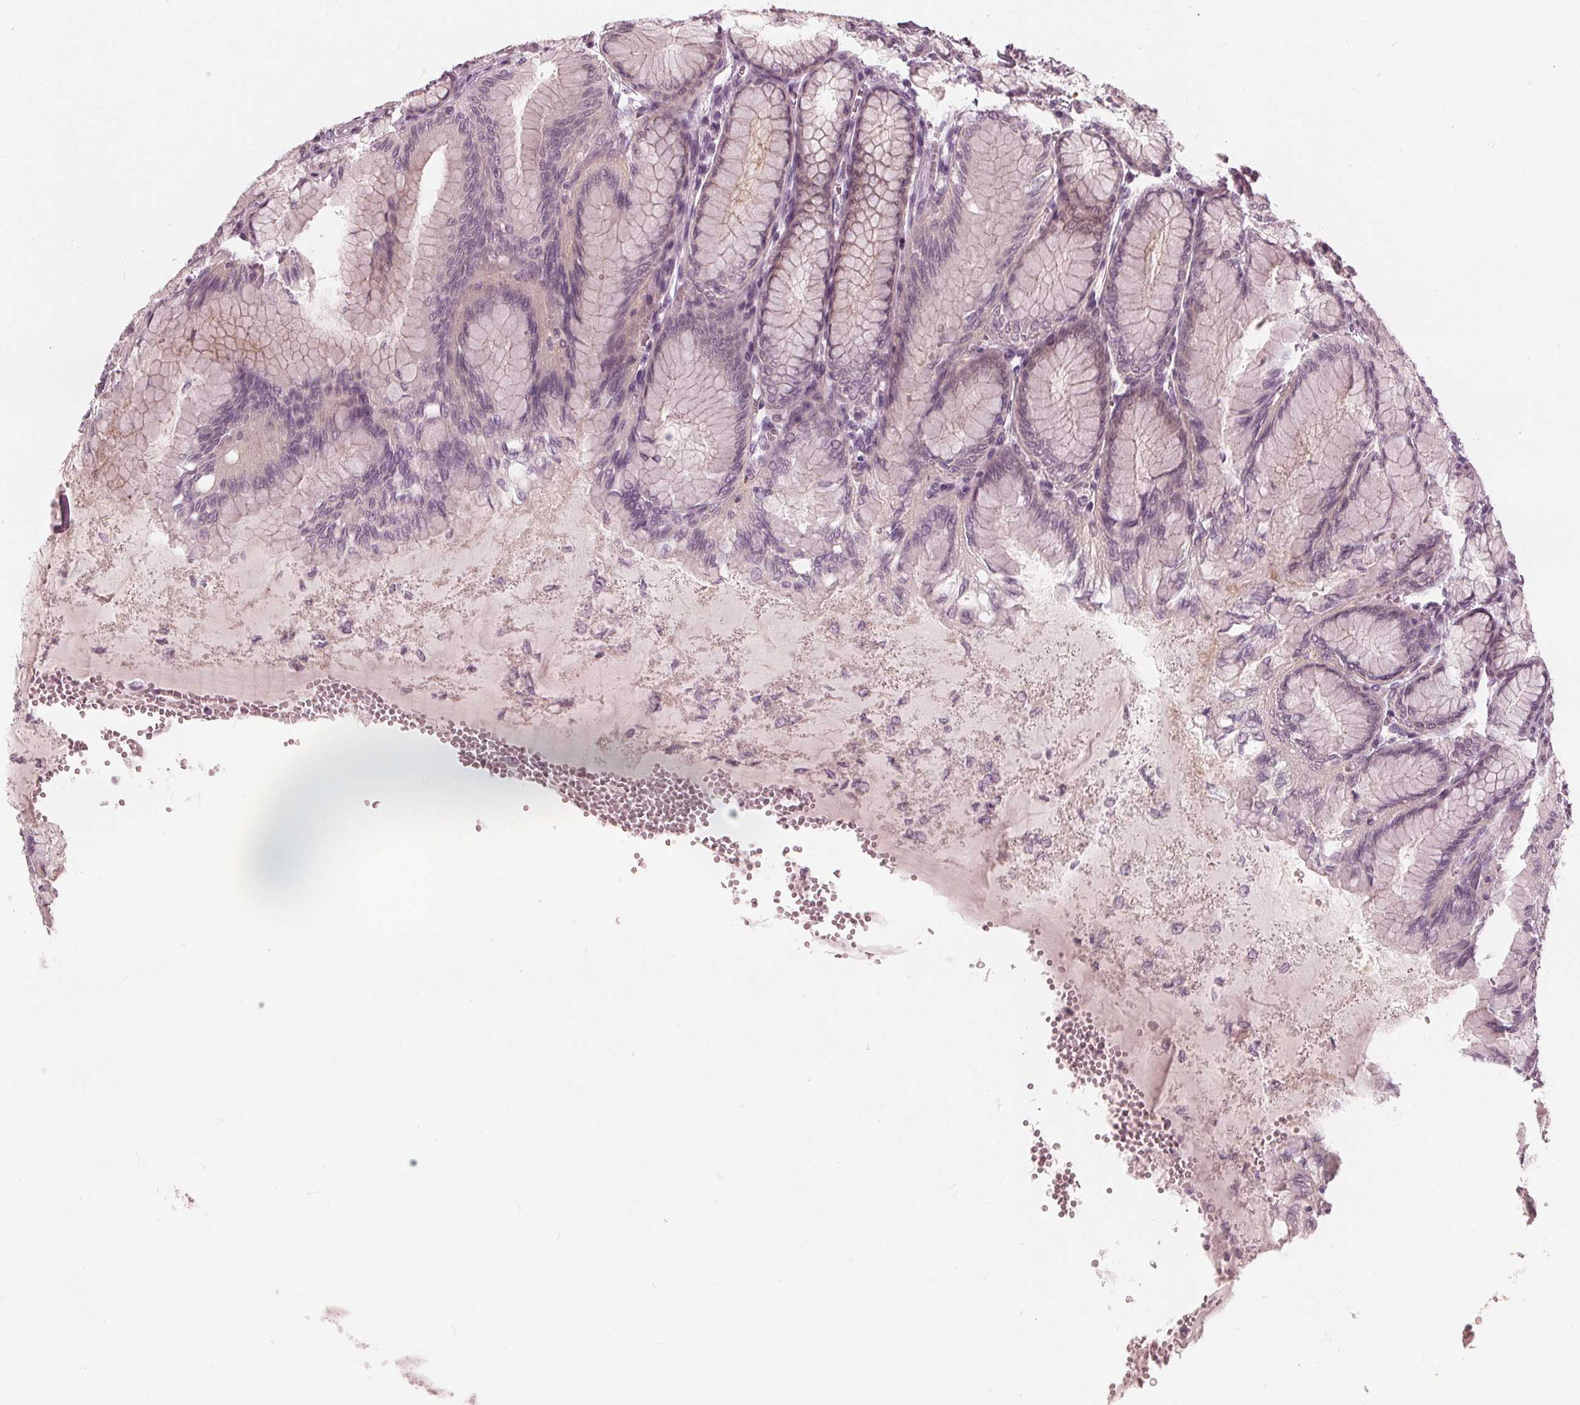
{"staining": {"intensity": "negative", "quantity": "none", "location": "none"}, "tissue": "stomach", "cell_type": "Glandular cells", "image_type": "normal", "snomed": [{"axis": "morphology", "description": "Normal tissue, NOS"}, {"axis": "topography", "description": "Stomach"}, {"axis": "topography", "description": "Stomach, lower"}], "caption": "Glandular cells show no significant positivity in normal stomach. Brightfield microscopy of immunohistochemistry (IHC) stained with DAB (brown) and hematoxylin (blue), captured at high magnification.", "gene": "SAT2", "patient": {"sex": "male", "age": 76}}